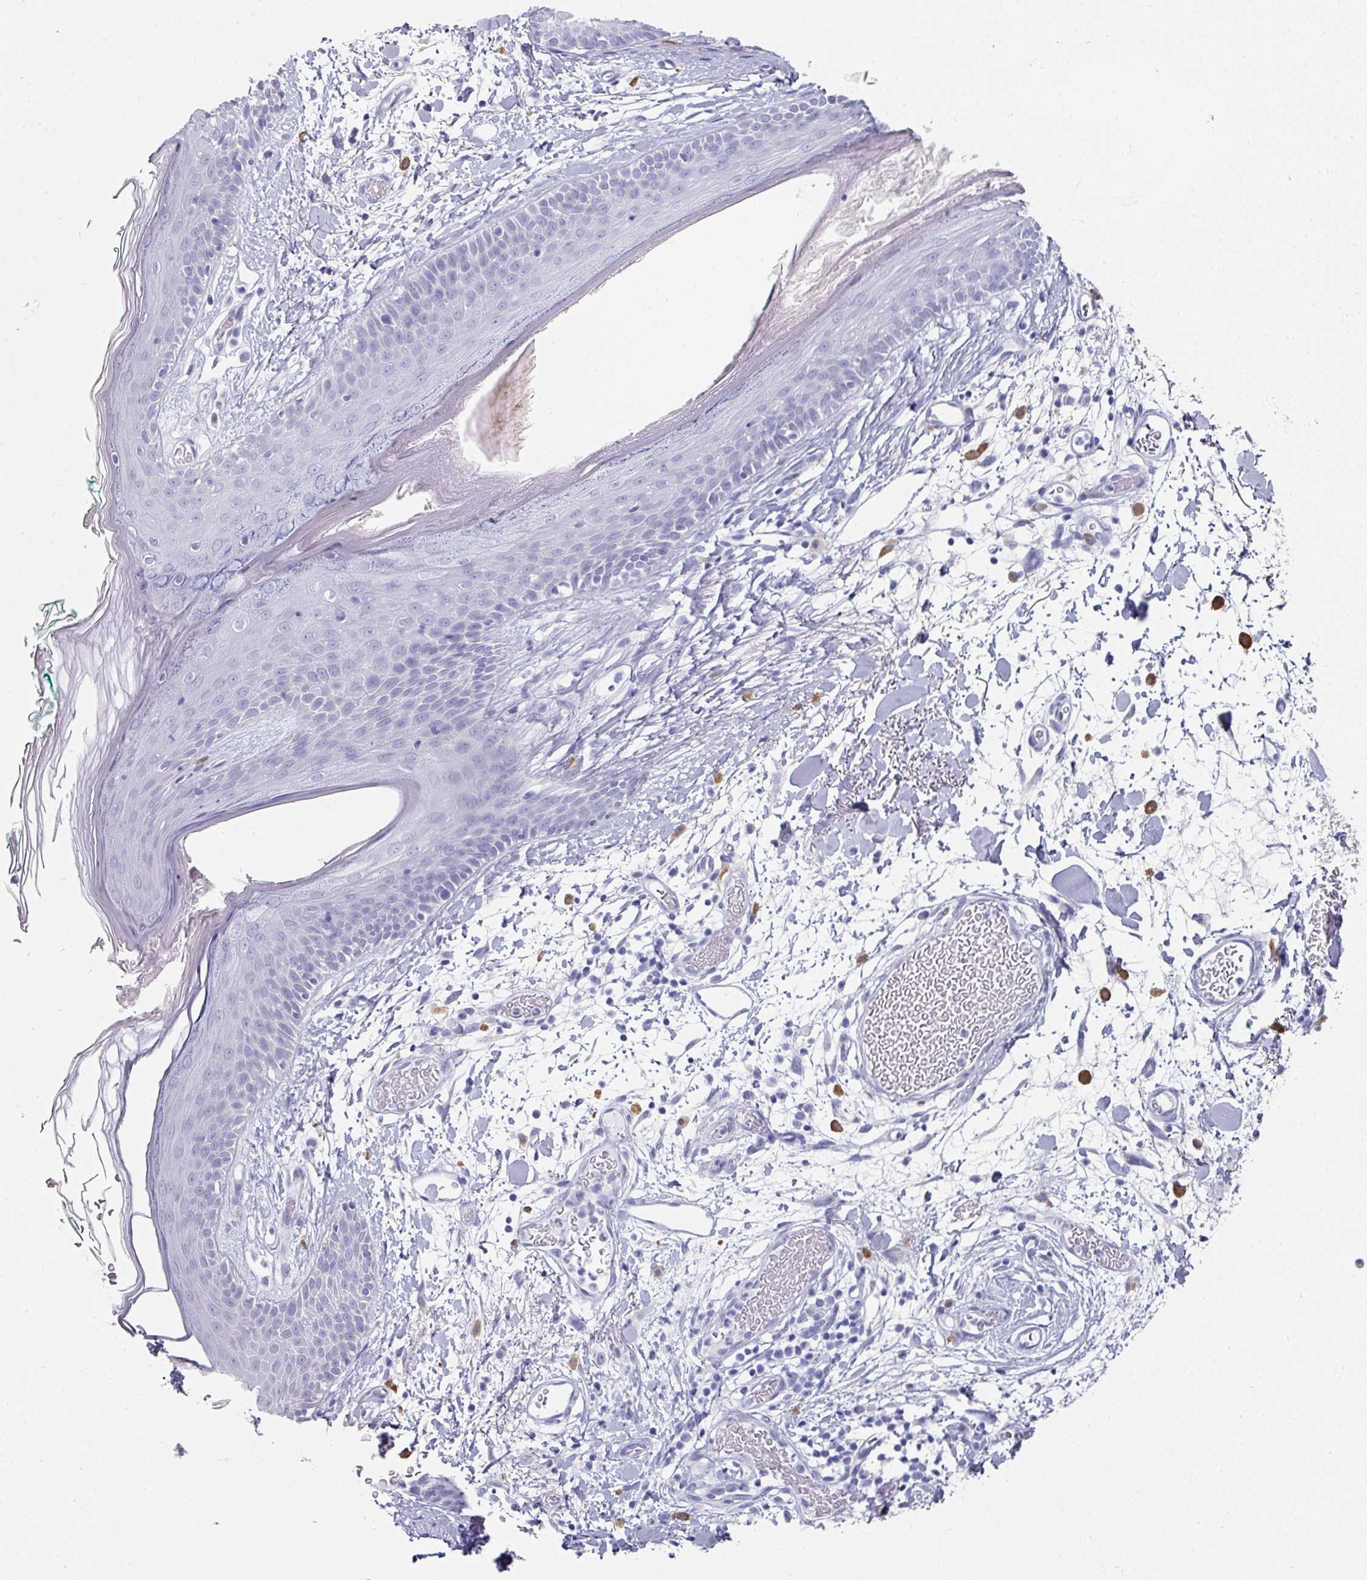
{"staining": {"intensity": "negative", "quantity": "none", "location": "none"}, "tissue": "skin", "cell_type": "Fibroblasts", "image_type": "normal", "snomed": [{"axis": "morphology", "description": "Normal tissue, NOS"}, {"axis": "topography", "description": "Skin"}], "caption": "Fibroblasts show no significant expression in unremarkable skin. The staining was performed using DAB to visualize the protein expression in brown, while the nuclei were stained in blue with hematoxylin (Magnification: 20x).", "gene": "SETBP1", "patient": {"sex": "male", "age": 79}}